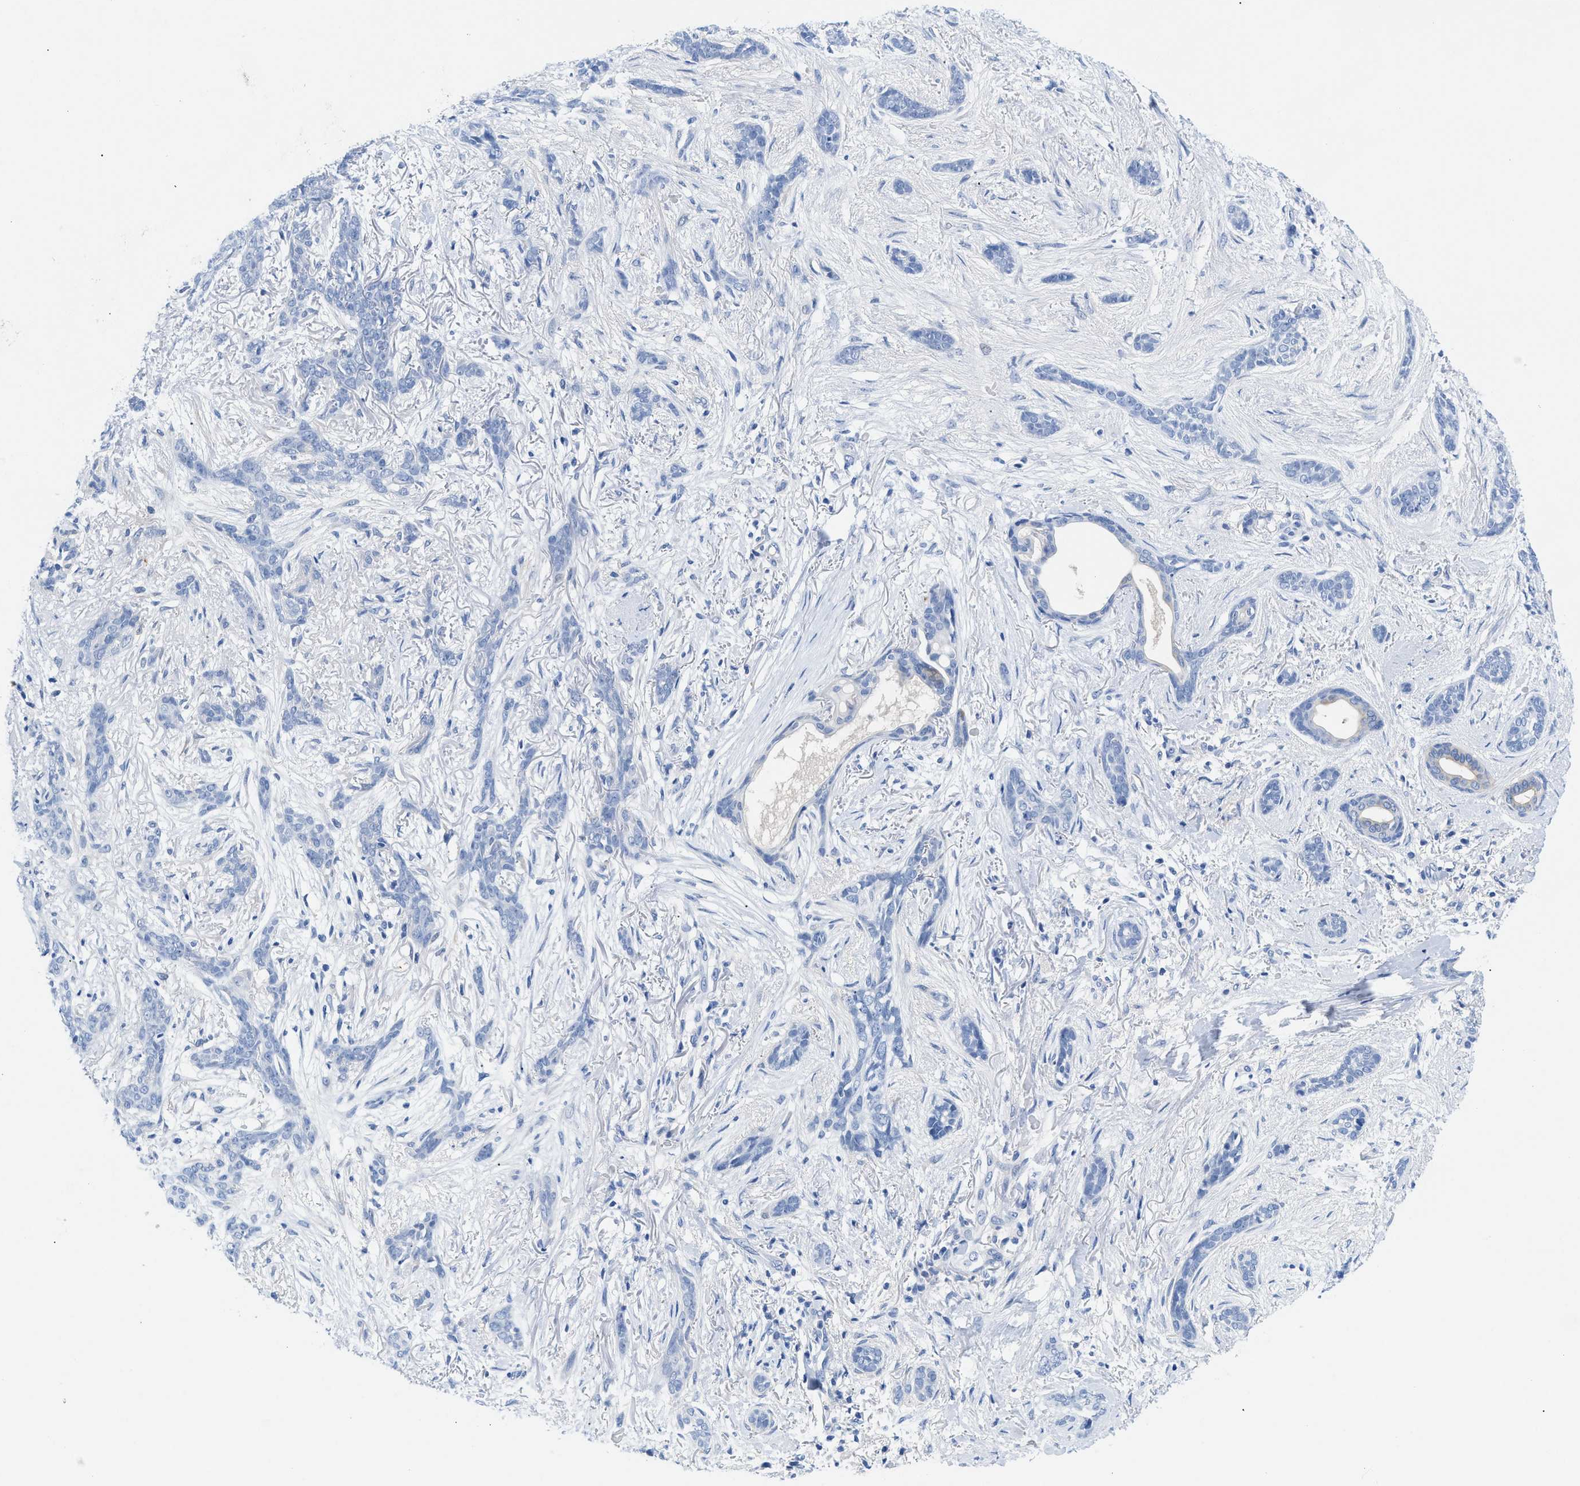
{"staining": {"intensity": "negative", "quantity": "none", "location": "none"}, "tissue": "skin cancer", "cell_type": "Tumor cells", "image_type": "cancer", "snomed": [{"axis": "morphology", "description": "Basal cell carcinoma"}, {"axis": "morphology", "description": "Adnexal tumor, benign"}, {"axis": "topography", "description": "Skin"}], "caption": "Tumor cells are negative for brown protein staining in skin cancer.", "gene": "BPGM", "patient": {"sex": "female", "age": 42}}